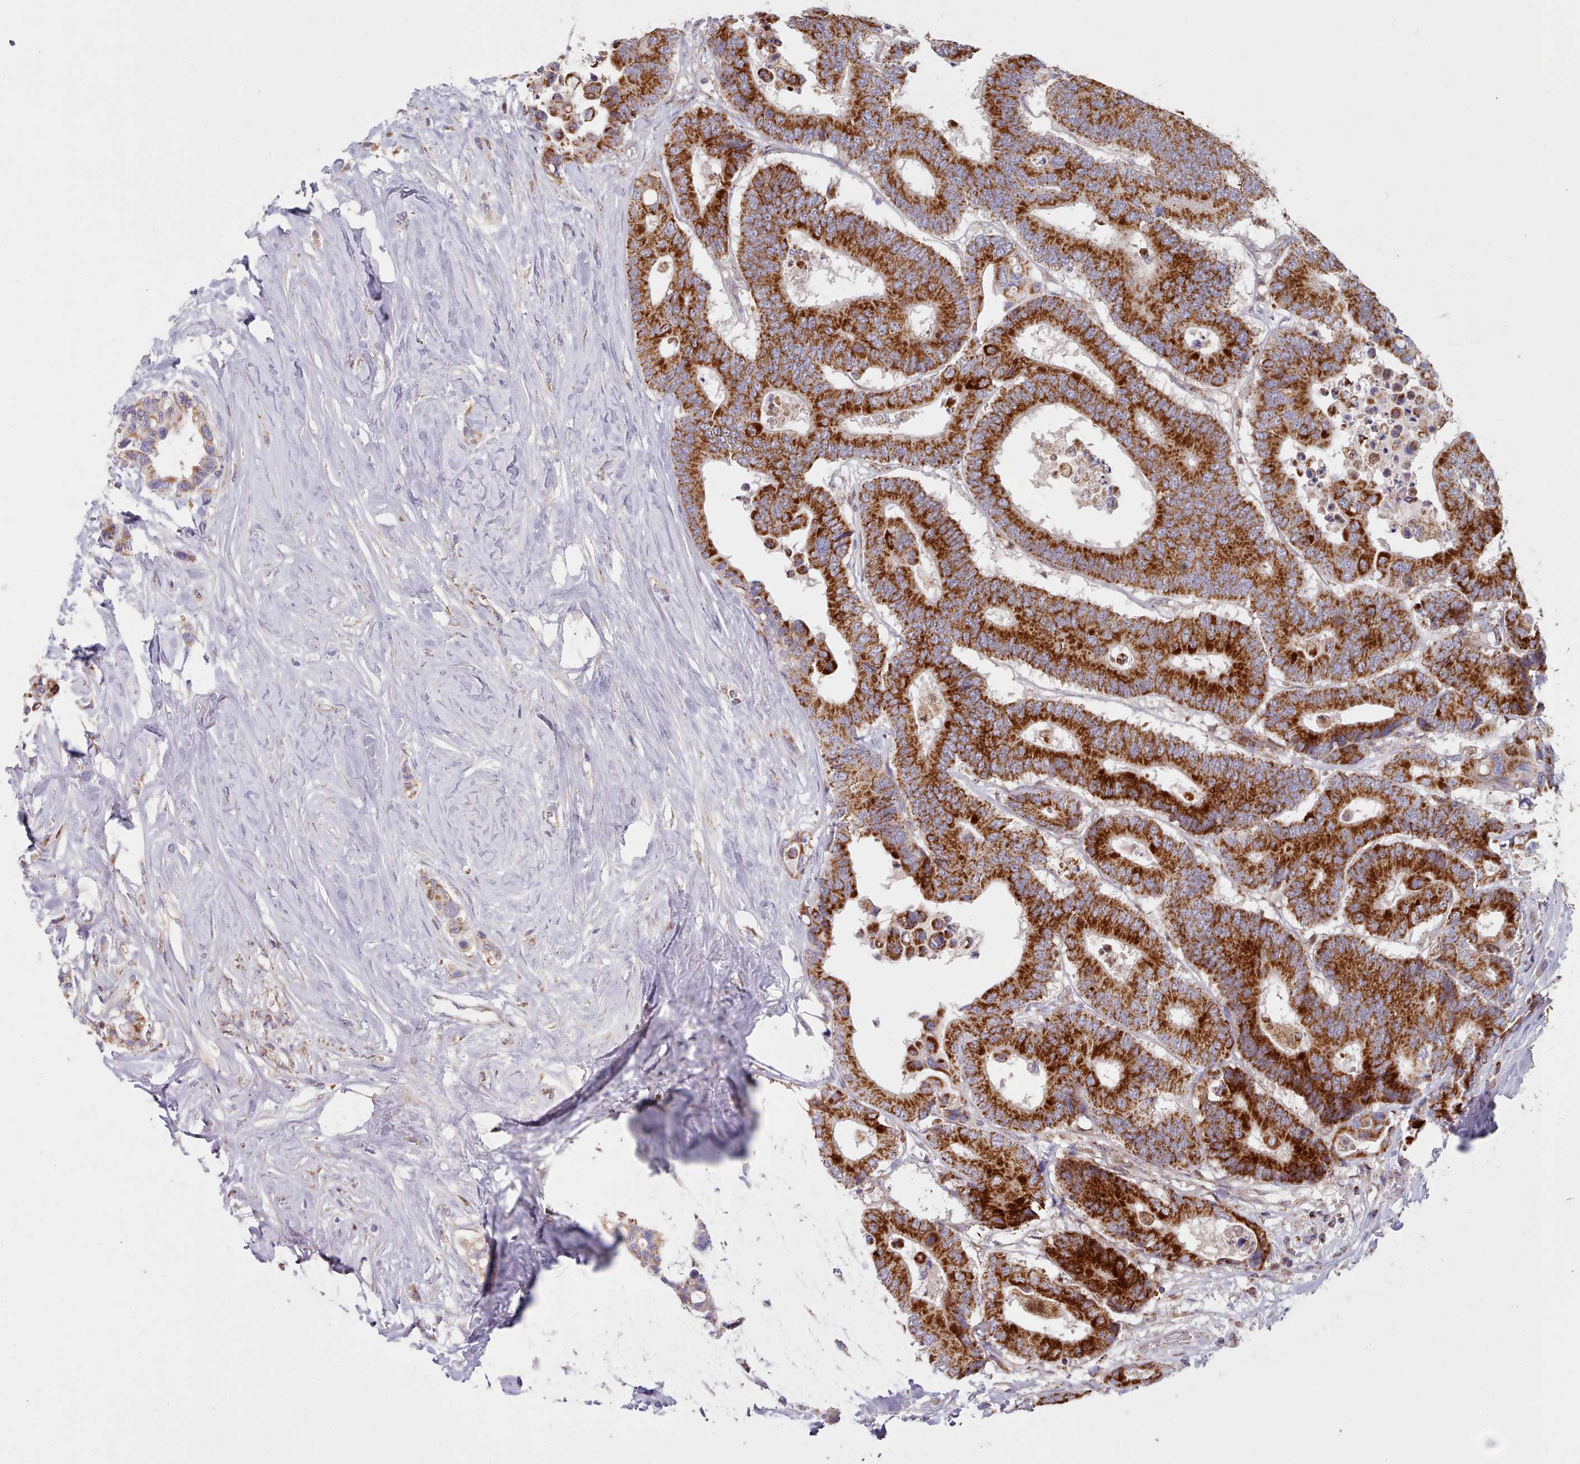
{"staining": {"intensity": "strong", "quantity": ">75%", "location": "cytoplasmic/membranous"}, "tissue": "colorectal cancer", "cell_type": "Tumor cells", "image_type": "cancer", "snomed": [{"axis": "morphology", "description": "Normal tissue, NOS"}, {"axis": "morphology", "description": "Adenocarcinoma, NOS"}, {"axis": "topography", "description": "Colon"}], "caption": "The image exhibits staining of colorectal adenocarcinoma, revealing strong cytoplasmic/membranous protein positivity (brown color) within tumor cells.", "gene": "HSDL2", "patient": {"sex": "male", "age": 82}}